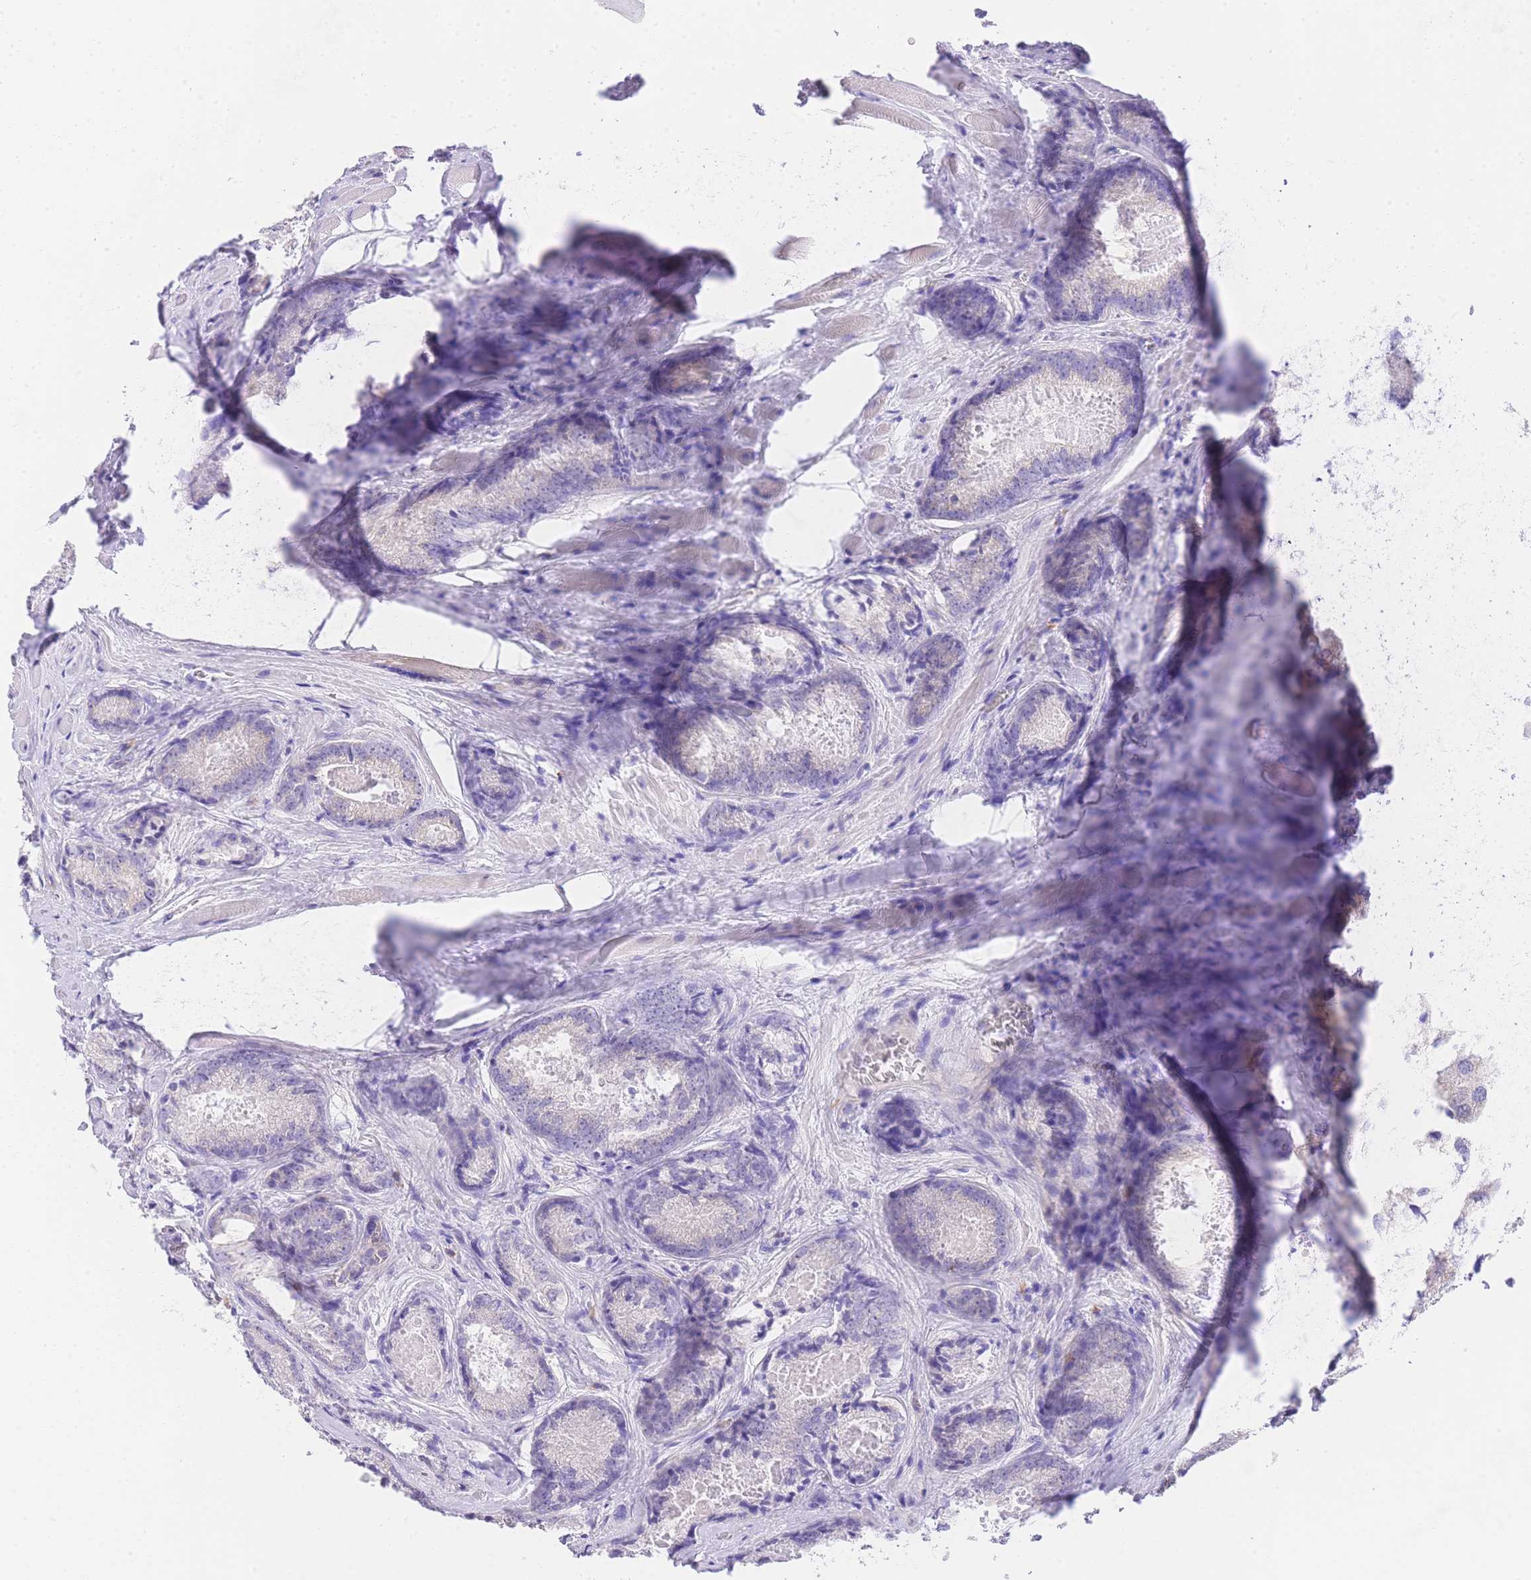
{"staining": {"intensity": "weak", "quantity": "<25%", "location": "cytoplasmic/membranous"}, "tissue": "prostate cancer", "cell_type": "Tumor cells", "image_type": "cancer", "snomed": [{"axis": "morphology", "description": "Adenocarcinoma, Low grade"}, {"axis": "topography", "description": "Prostate"}], "caption": "DAB immunohistochemical staining of human adenocarcinoma (low-grade) (prostate) displays no significant positivity in tumor cells.", "gene": "EPN2", "patient": {"sex": "male", "age": 68}}